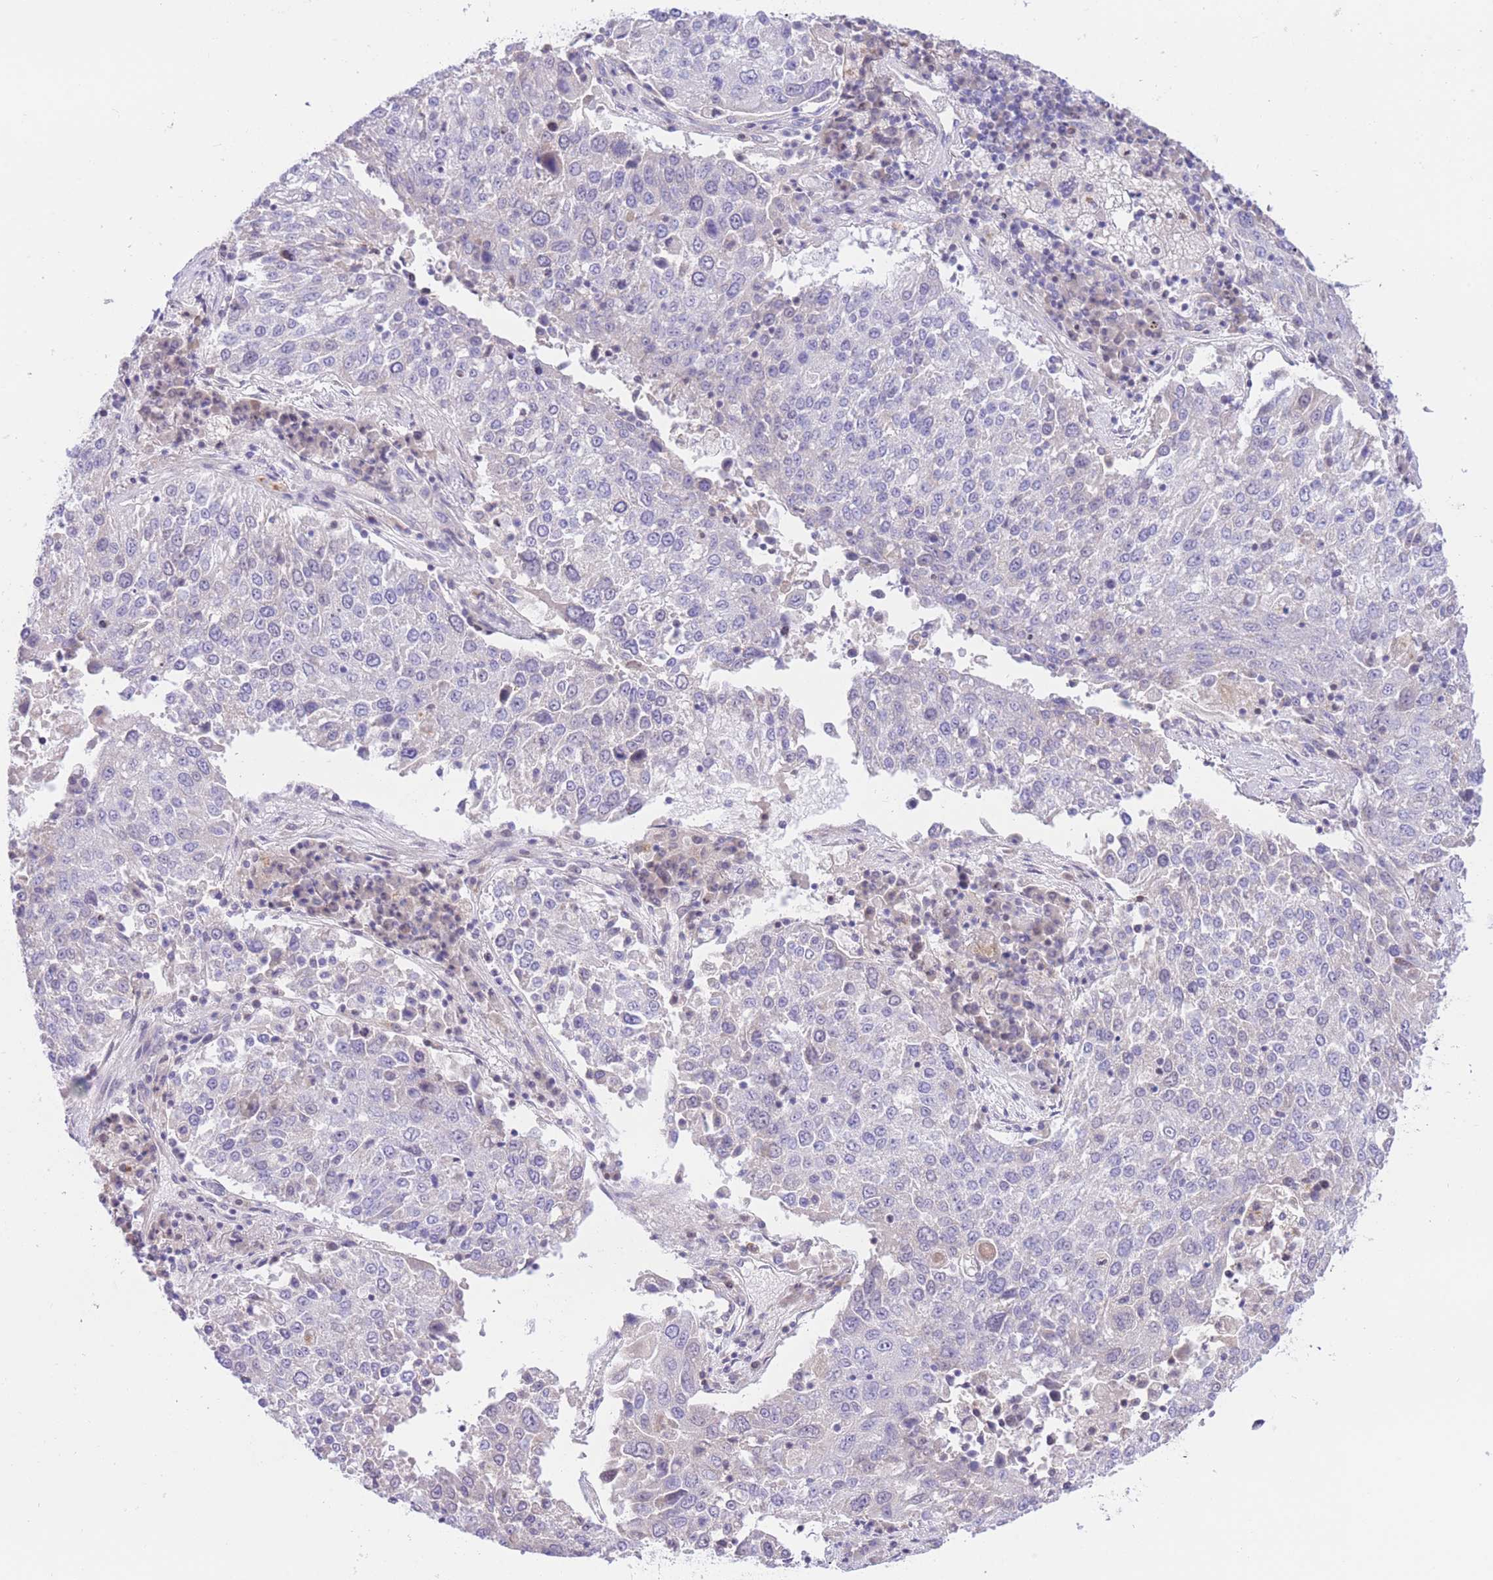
{"staining": {"intensity": "negative", "quantity": "none", "location": "none"}, "tissue": "lung cancer", "cell_type": "Tumor cells", "image_type": "cancer", "snomed": [{"axis": "morphology", "description": "Squamous cell carcinoma, NOS"}, {"axis": "topography", "description": "Lung"}], "caption": "The photomicrograph demonstrates no significant expression in tumor cells of lung cancer.", "gene": "RPL39L", "patient": {"sex": "male", "age": 65}}